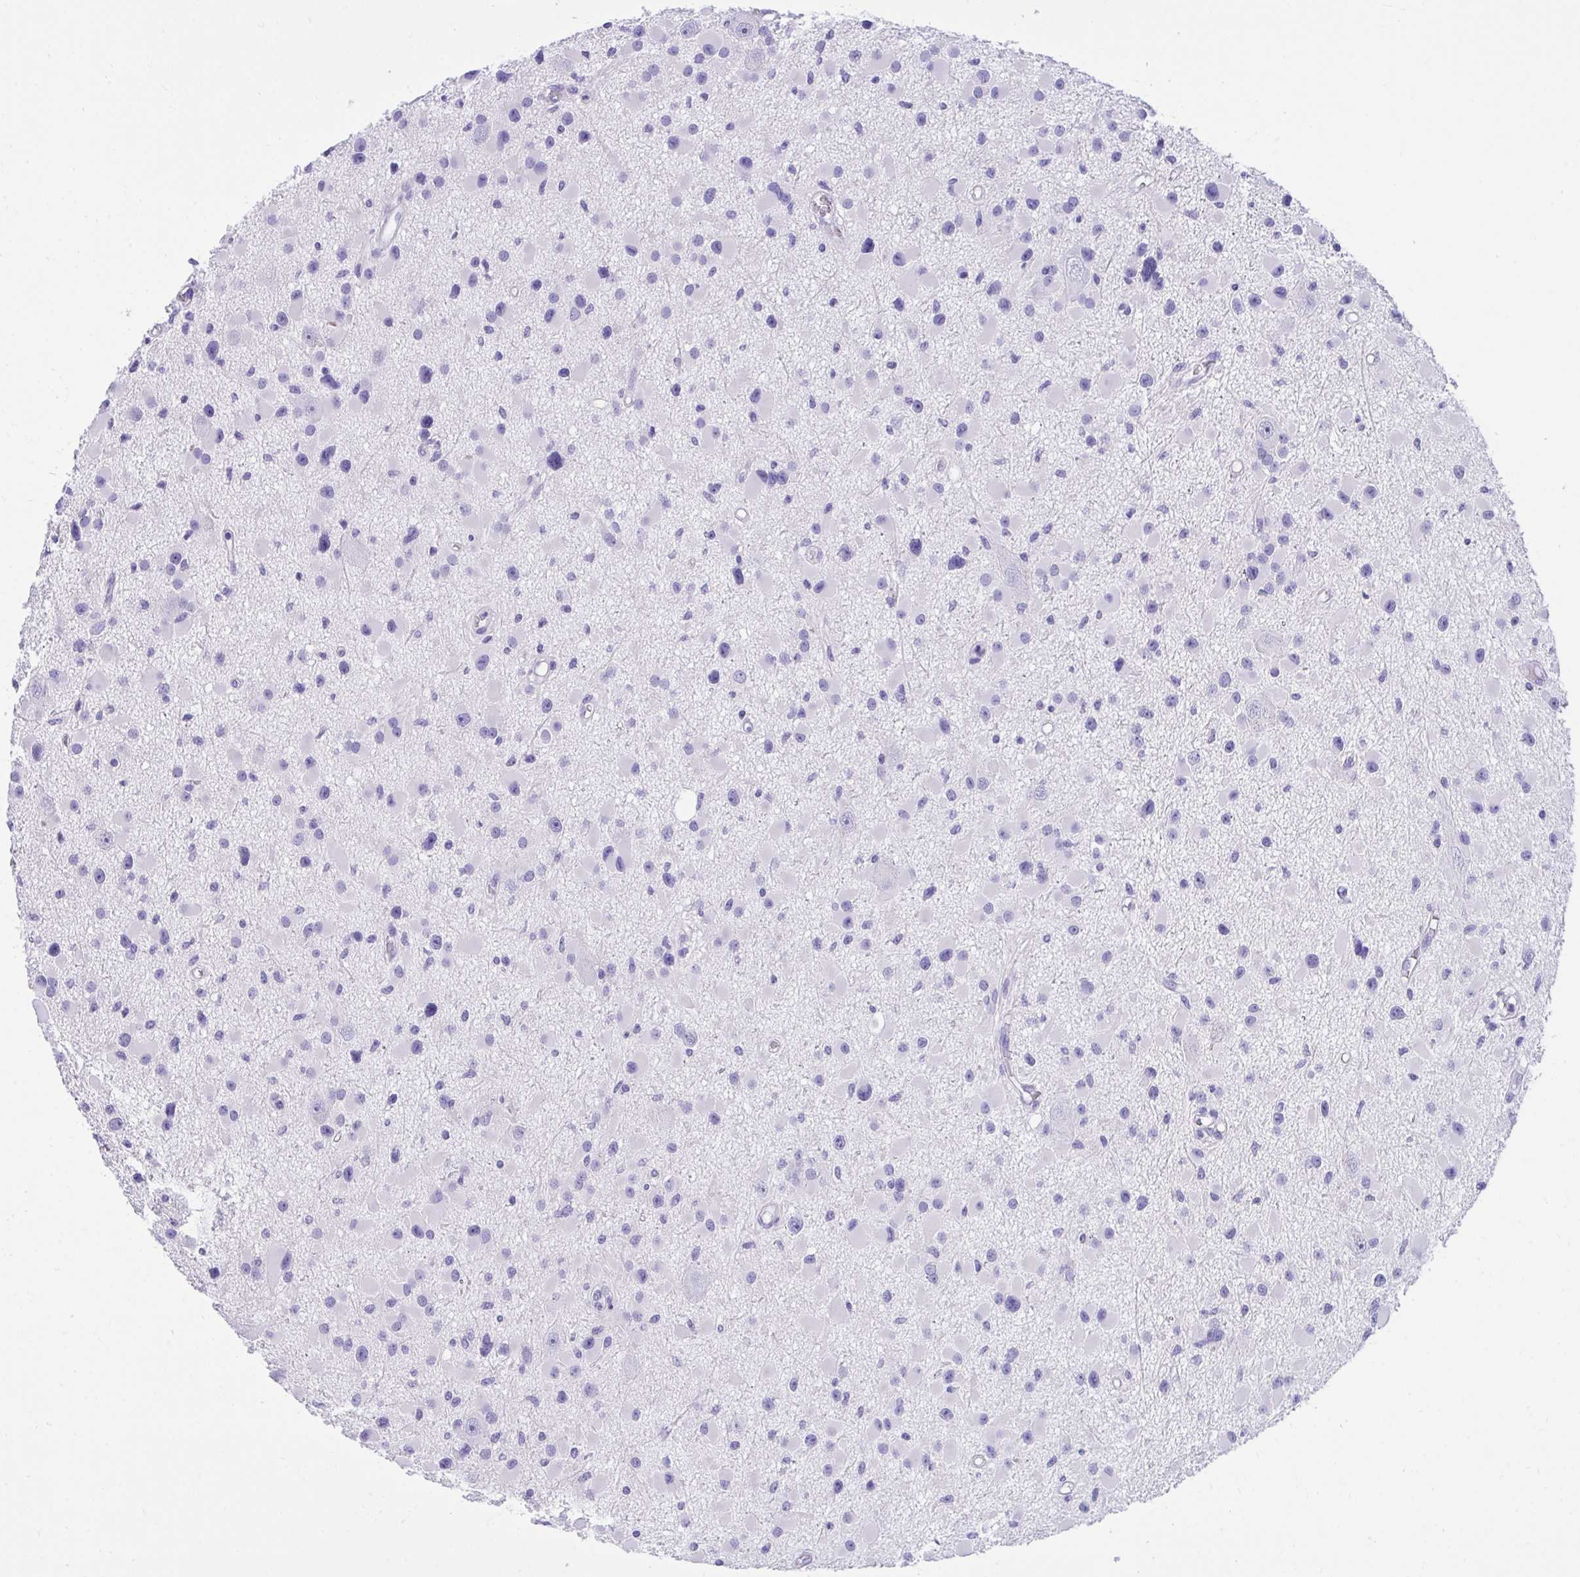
{"staining": {"intensity": "negative", "quantity": "none", "location": "none"}, "tissue": "glioma", "cell_type": "Tumor cells", "image_type": "cancer", "snomed": [{"axis": "morphology", "description": "Glioma, malignant, High grade"}, {"axis": "topography", "description": "Brain"}], "caption": "An immunohistochemistry (IHC) photomicrograph of glioma is shown. There is no staining in tumor cells of glioma.", "gene": "KCNN4", "patient": {"sex": "male", "age": 54}}